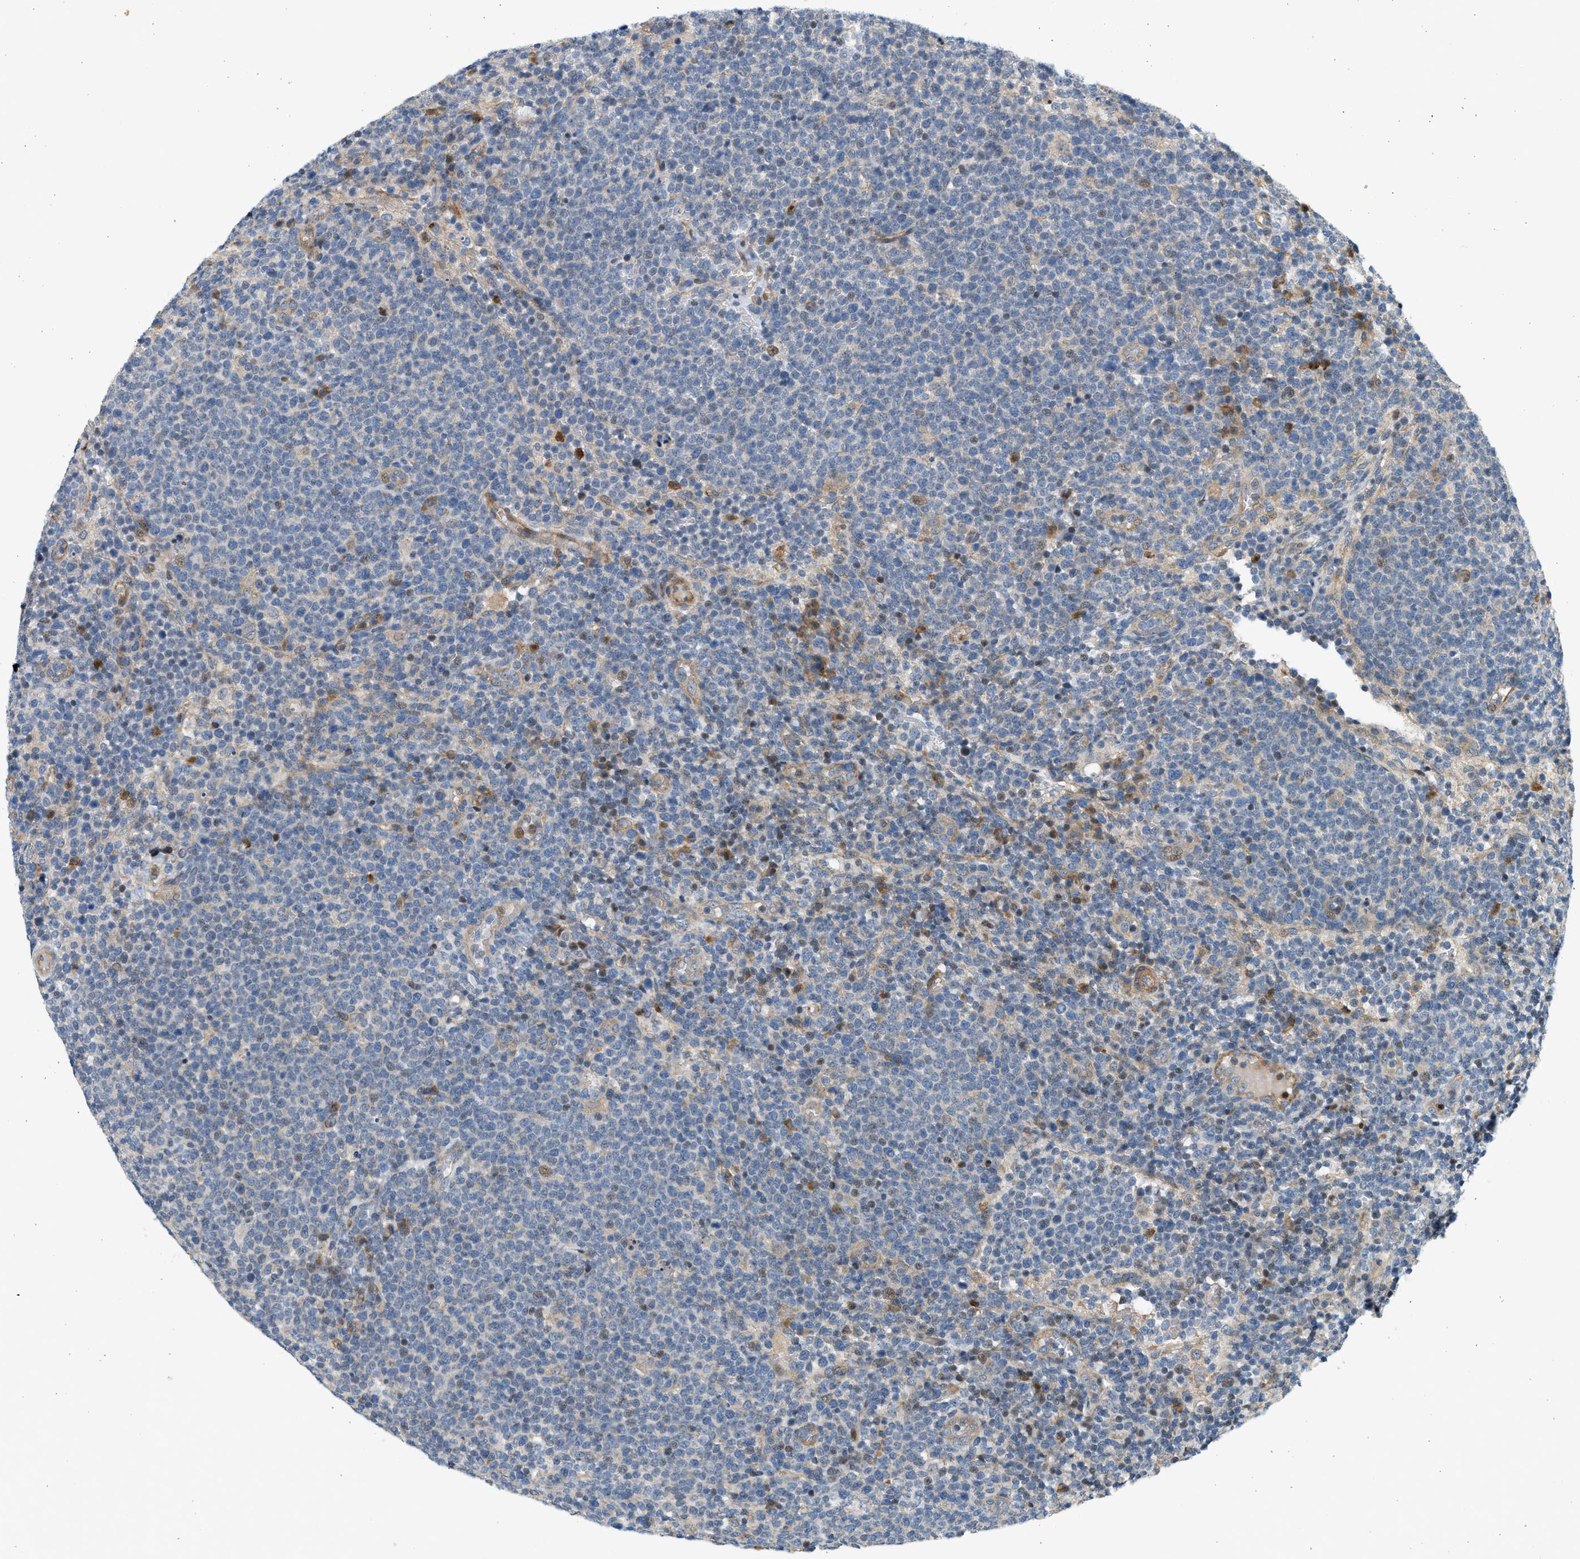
{"staining": {"intensity": "weak", "quantity": "<25%", "location": "cytoplasmic/membranous"}, "tissue": "lymphoma", "cell_type": "Tumor cells", "image_type": "cancer", "snomed": [{"axis": "morphology", "description": "Malignant lymphoma, non-Hodgkin's type, High grade"}, {"axis": "topography", "description": "Lymph node"}], "caption": "Malignant lymphoma, non-Hodgkin's type (high-grade) was stained to show a protein in brown. There is no significant positivity in tumor cells.", "gene": "NRSN2", "patient": {"sex": "male", "age": 61}}